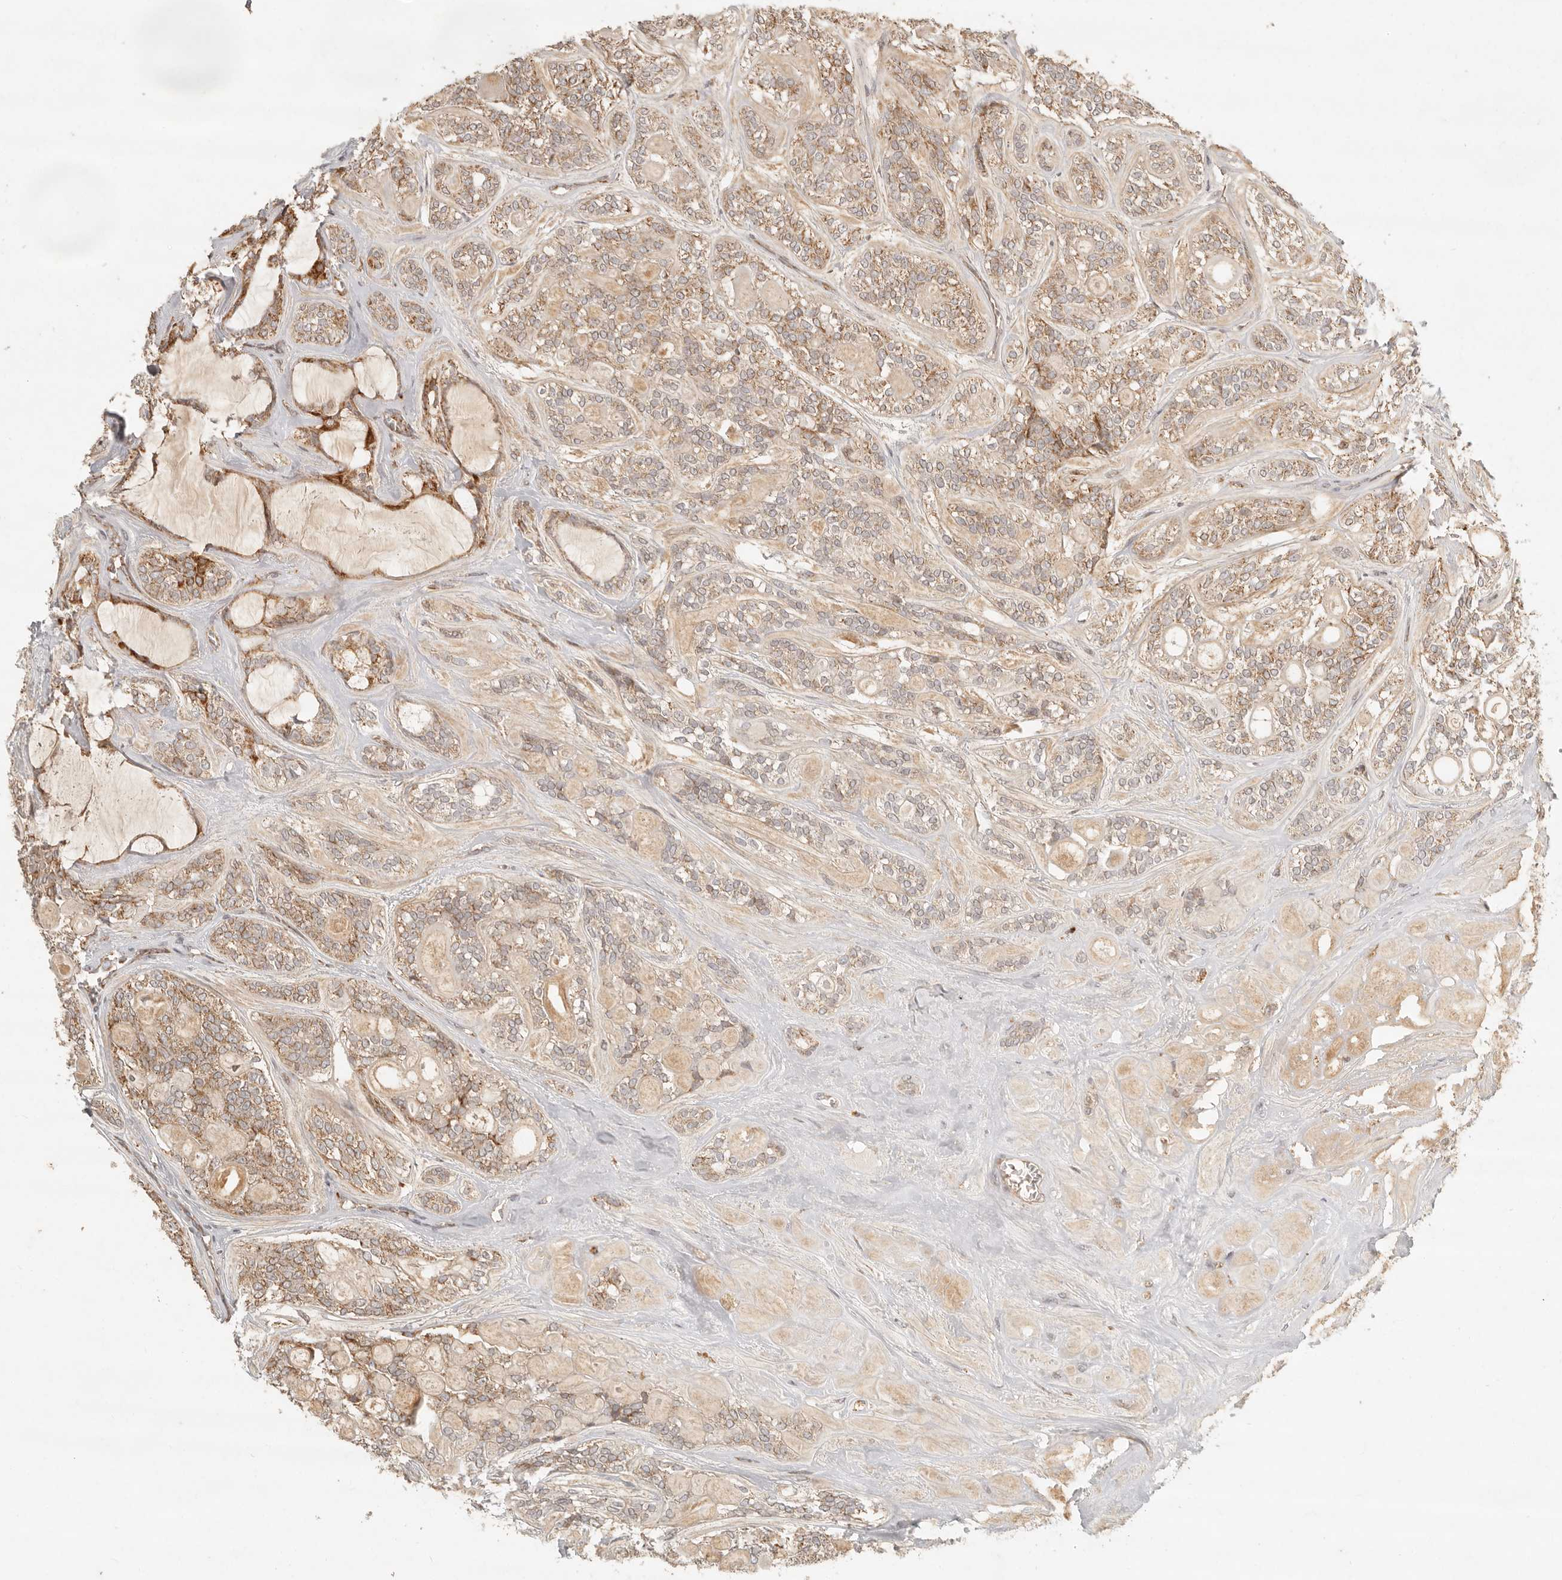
{"staining": {"intensity": "moderate", "quantity": ">75%", "location": "cytoplasmic/membranous"}, "tissue": "head and neck cancer", "cell_type": "Tumor cells", "image_type": "cancer", "snomed": [{"axis": "morphology", "description": "Adenocarcinoma, NOS"}, {"axis": "topography", "description": "Head-Neck"}], "caption": "Moderate cytoplasmic/membranous positivity is appreciated in about >75% of tumor cells in head and neck cancer.", "gene": "MRPL55", "patient": {"sex": "male", "age": 66}}